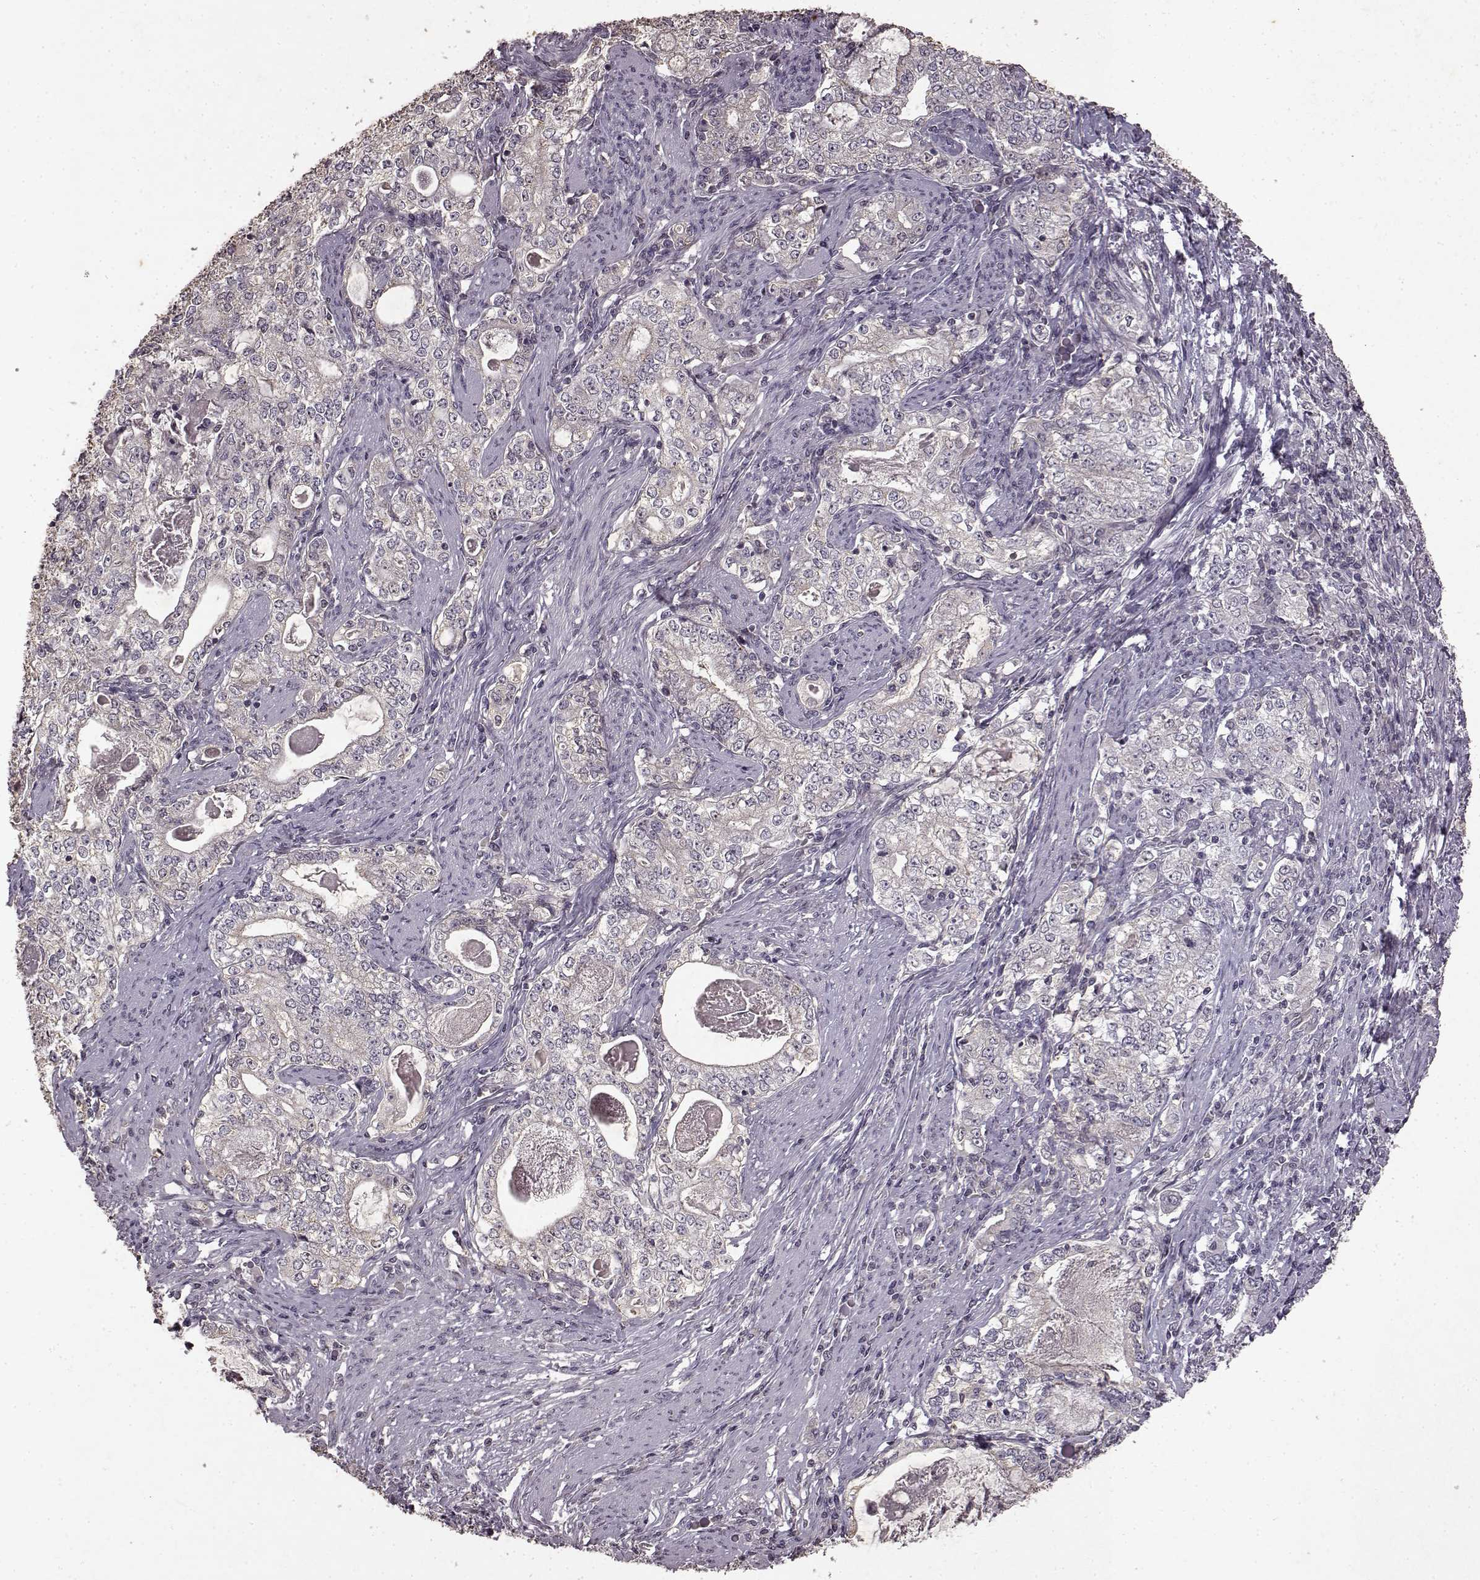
{"staining": {"intensity": "negative", "quantity": "none", "location": "none"}, "tissue": "stomach cancer", "cell_type": "Tumor cells", "image_type": "cancer", "snomed": [{"axis": "morphology", "description": "Adenocarcinoma, NOS"}, {"axis": "topography", "description": "Stomach, lower"}], "caption": "There is no significant expression in tumor cells of stomach adenocarcinoma.", "gene": "LHB", "patient": {"sex": "female", "age": 72}}